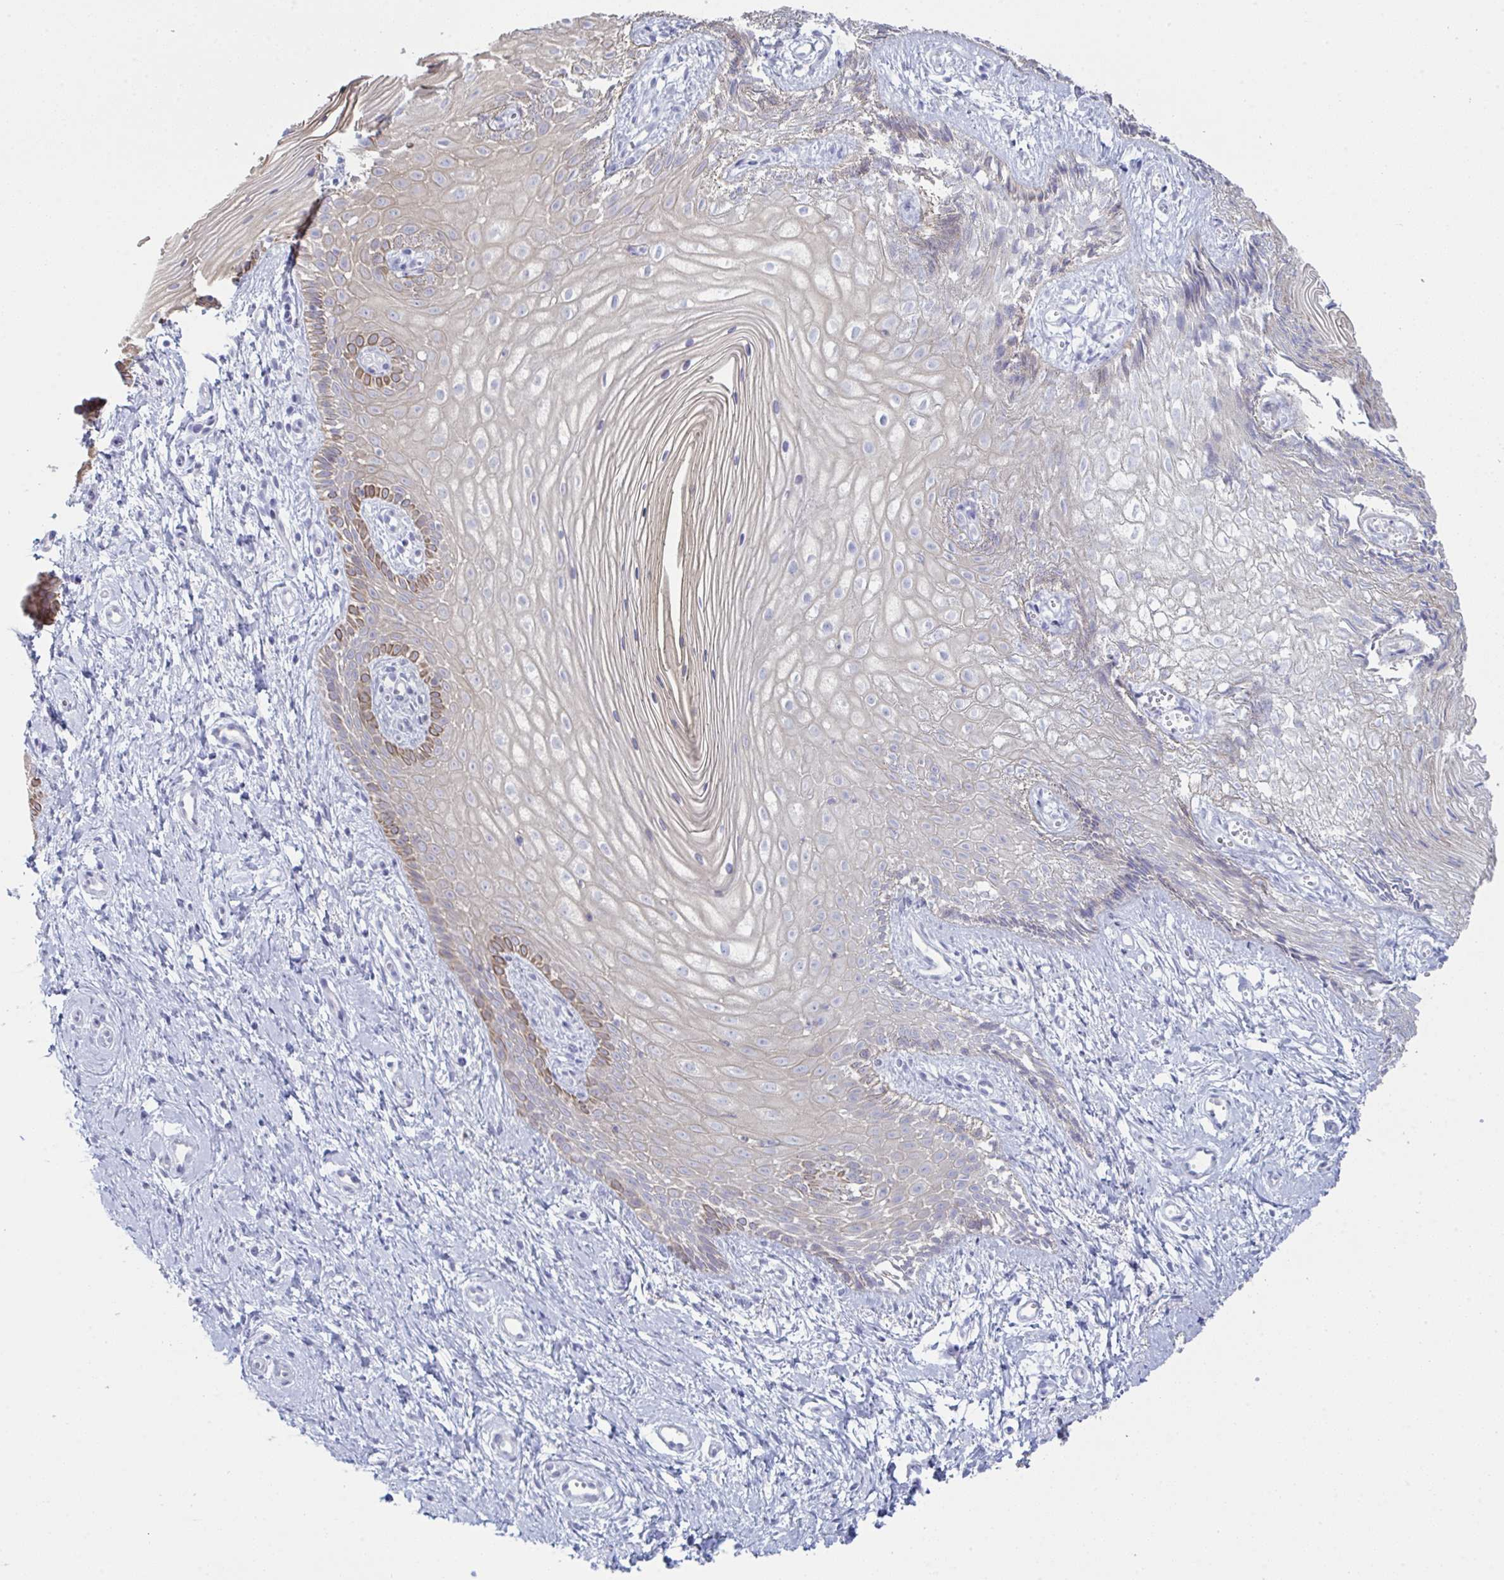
{"staining": {"intensity": "moderate", "quantity": "<25%", "location": "cytoplasmic/membranous"}, "tissue": "vagina", "cell_type": "Squamous epithelial cells", "image_type": "normal", "snomed": [{"axis": "morphology", "description": "Normal tissue, NOS"}, {"axis": "topography", "description": "Vagina"}], "caption": "Brown immunohistochemical staining in unremarkable vagina exhibits moderate cytoplasmic/membranous expression in about <25% of squamous epithelial cells. (Stains: DAB in brown, nuclei in blue, Microscopy: brightfield microscopy at high magnification).", "gene": "TENT5D", "patient": {"sex": "female", "age": 38}}